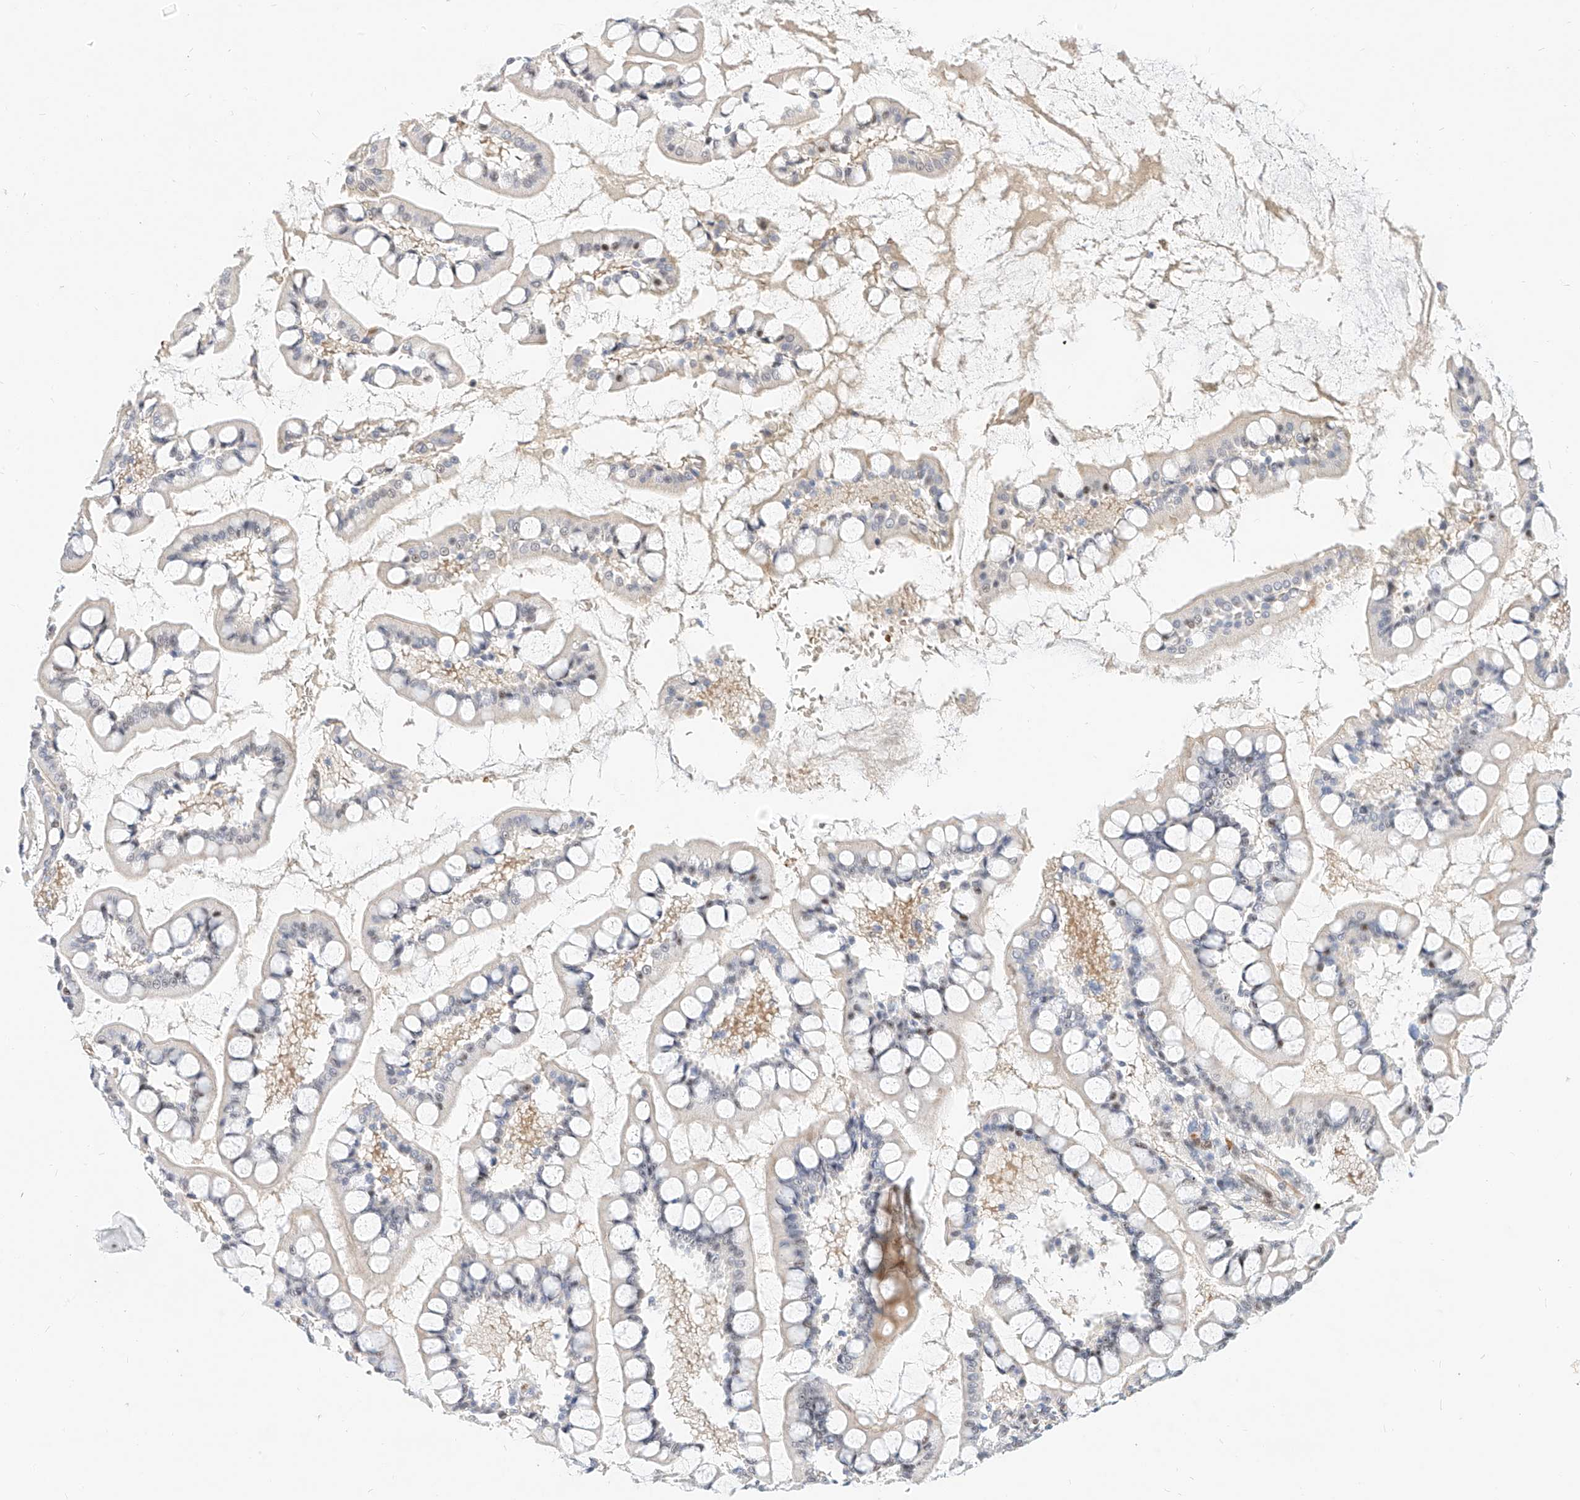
{"staining": {"intensity": "moderate", "quantity": "<25%", "location": "nuclear"}, "tissue": "small intestine", "cell_type": "Glandular cells", "image_type": "normal", "snomed": [{"axis": "morphology", "description": "Normal tissue, NOS"}, {"axis": "topography", "description": "Small intestine"}], "caption": "Immunohistochemical staining of benign human small intestine displays low levels of moderate nuclear staining in about <25% of glandular cells. (Stains: DAB (3,3'-diaminobenzidine) in brown, nuclei in blue, Microscopy: brightfield microscopy at high magnification).", "gene": "CBX8", "patient": {"sex": "male", "age": 52}}